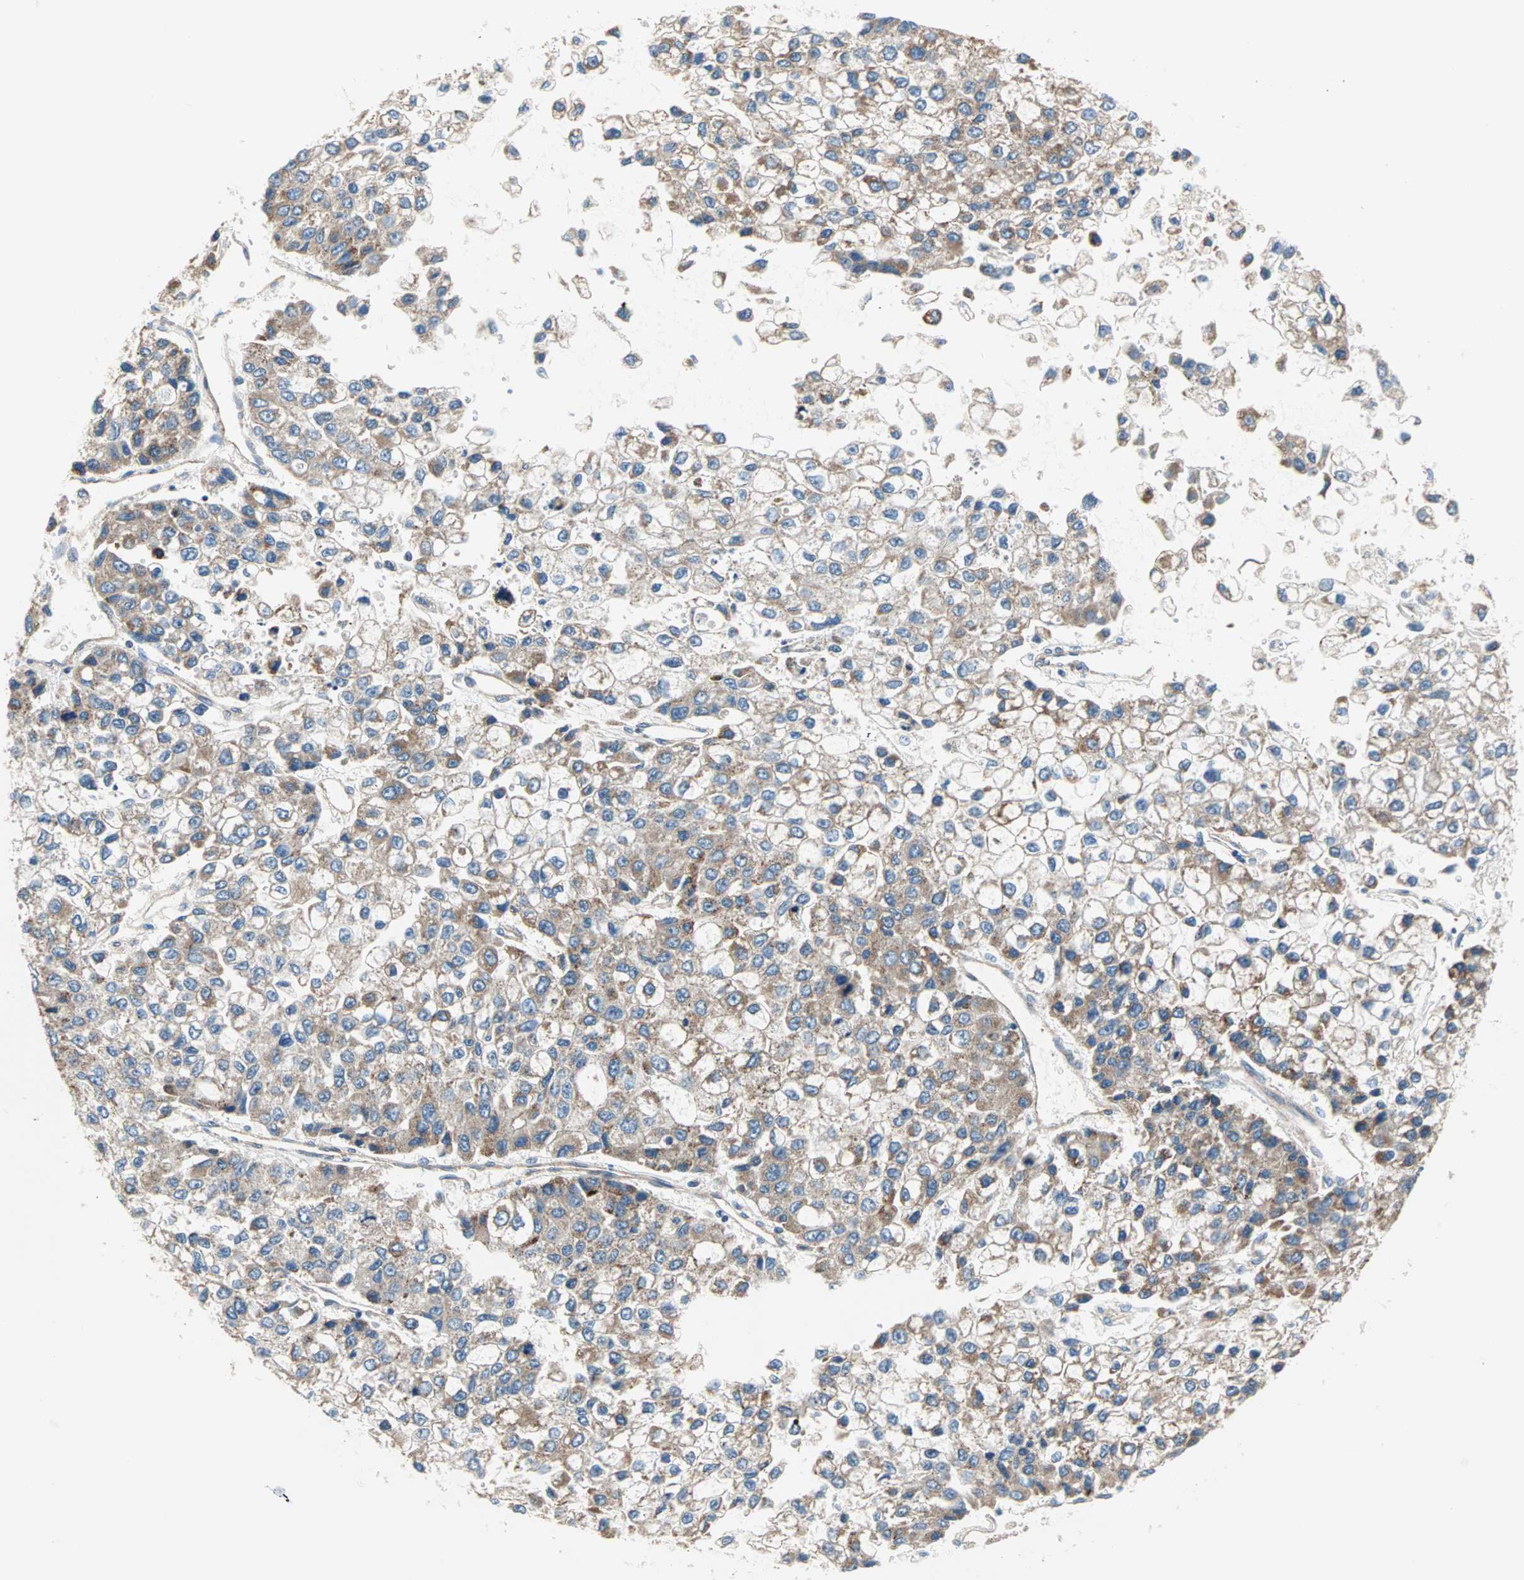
{"staining": {"intensity": "moderate", "quantity": "25%-75%", "location": "cytoplasmic/membranous"}, "tissue": "liver cancer", "cell_type": "Tumor cells", "image_type": "cancer", "snomed": [{"axis": "morphology", "description": "Carcinoma, Hepatocellular, NOS"}, {"axis": "topography", "description": "Liver"}], "caption": "A brown stain labels moderate cytoplasmic/membranous staining of a protein in human hepatocellular carcinoma (liver) tumor cells. Immunohistochemistry (ihc) stains the protein of interest in brown and the nuclei are stained blue.", "gene": "PDE8A", "patient": {"sex": "female", "age": 66}}